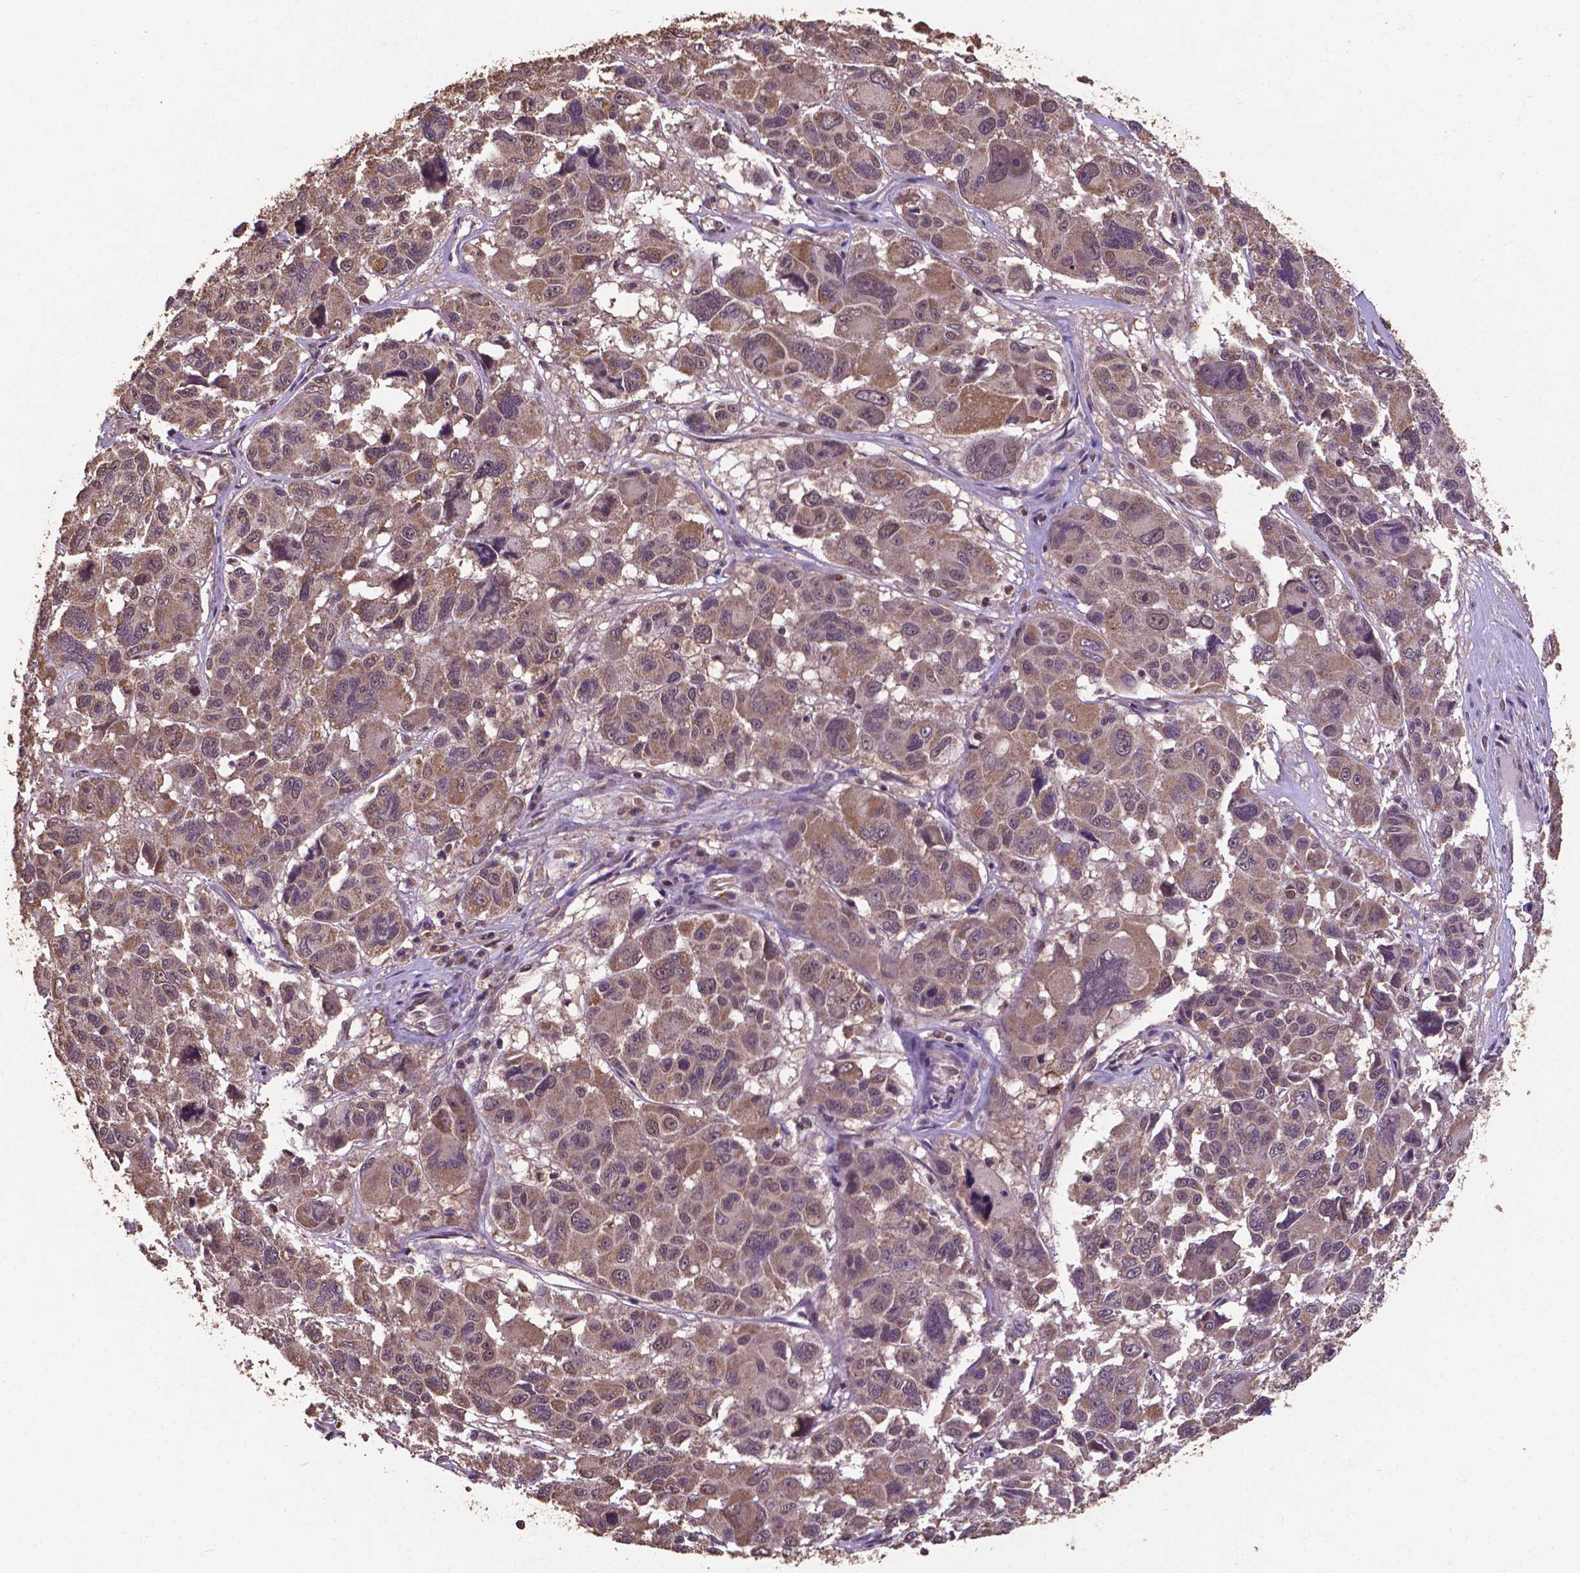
{"staining": {"intensity": "weak", "quantity": ">75%", "location": "cytoplasmic/membranous,nuclear"}, "tissue": "melanoma", "cell_type": "Tumor cells", "image_type": "cancer", "snomed": [{"axis": "morphology", "description": "Malignant melanoma, NOS"}, {"axis": "topography", "description": "Skin"}], "caption": "IHC (DAB) staining of human melanoma displays weak cytoplasmic/membranous and nuclear protein staining in about >75% of tumor cells.", "gene": "DCAF1", "patient": {"sex": "female", "age": 66}}